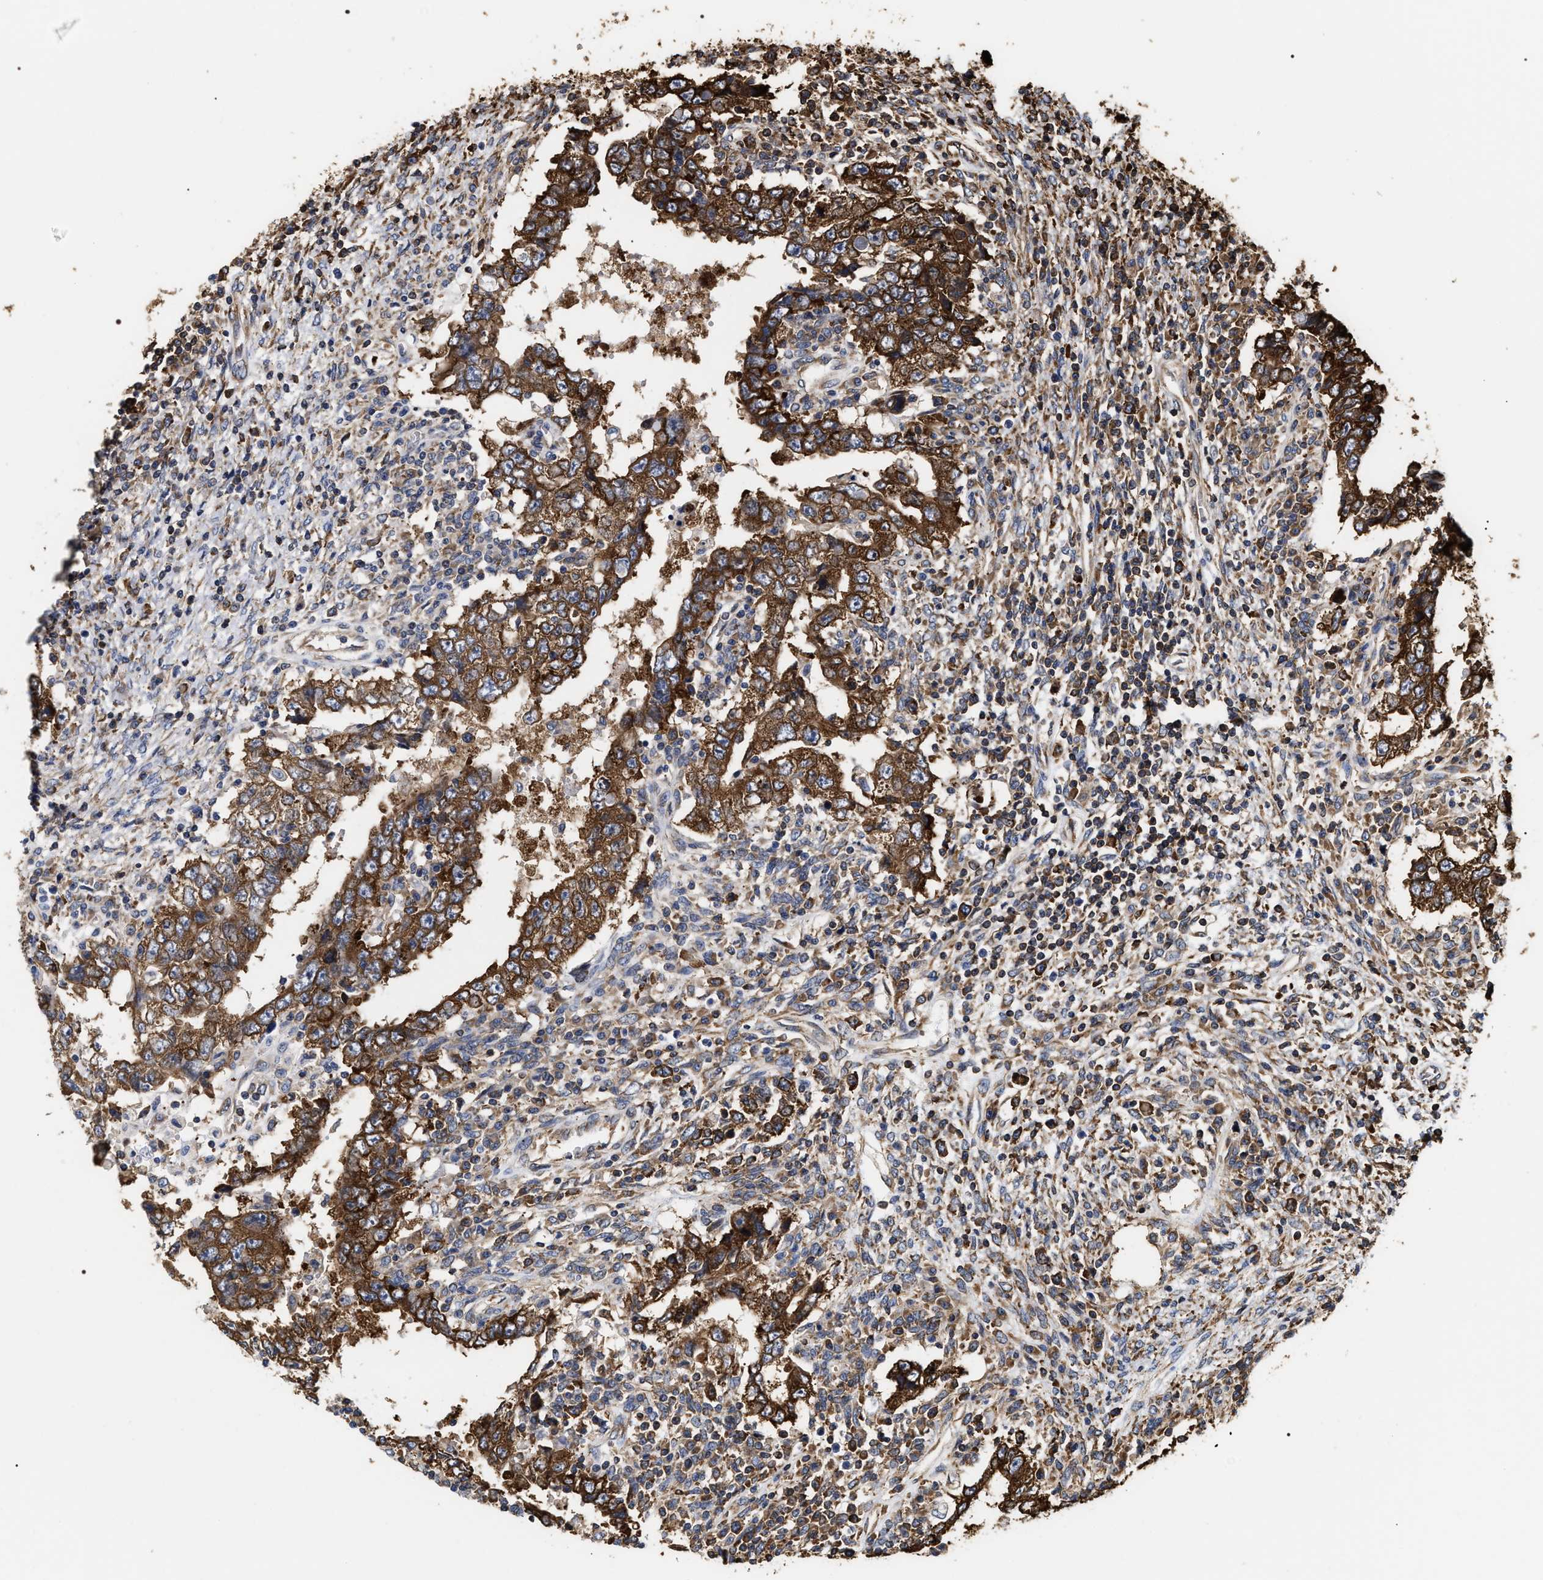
{"staining": {"intensity": "strong", "quantity": ">75%", "location": "cytoplasmic/membranous"}, "tissue": "testis cancer", "cell_type": "Tumor cells", "image_type": "cancer", "snomed": [{"axis": "morphology", "description": "Carcinoma, Embryonal, NOS"}, {"axis": "topography", "description": "Testis"}], "caption": "Embryonal carcinoma (testis) stained with DAB IHC reveals high levels of strong cytoplasmic/membranous staining in about >75% of tumor cells.", "gene": "SERBP1", "patient": {"sex": "male", "age": 26}}